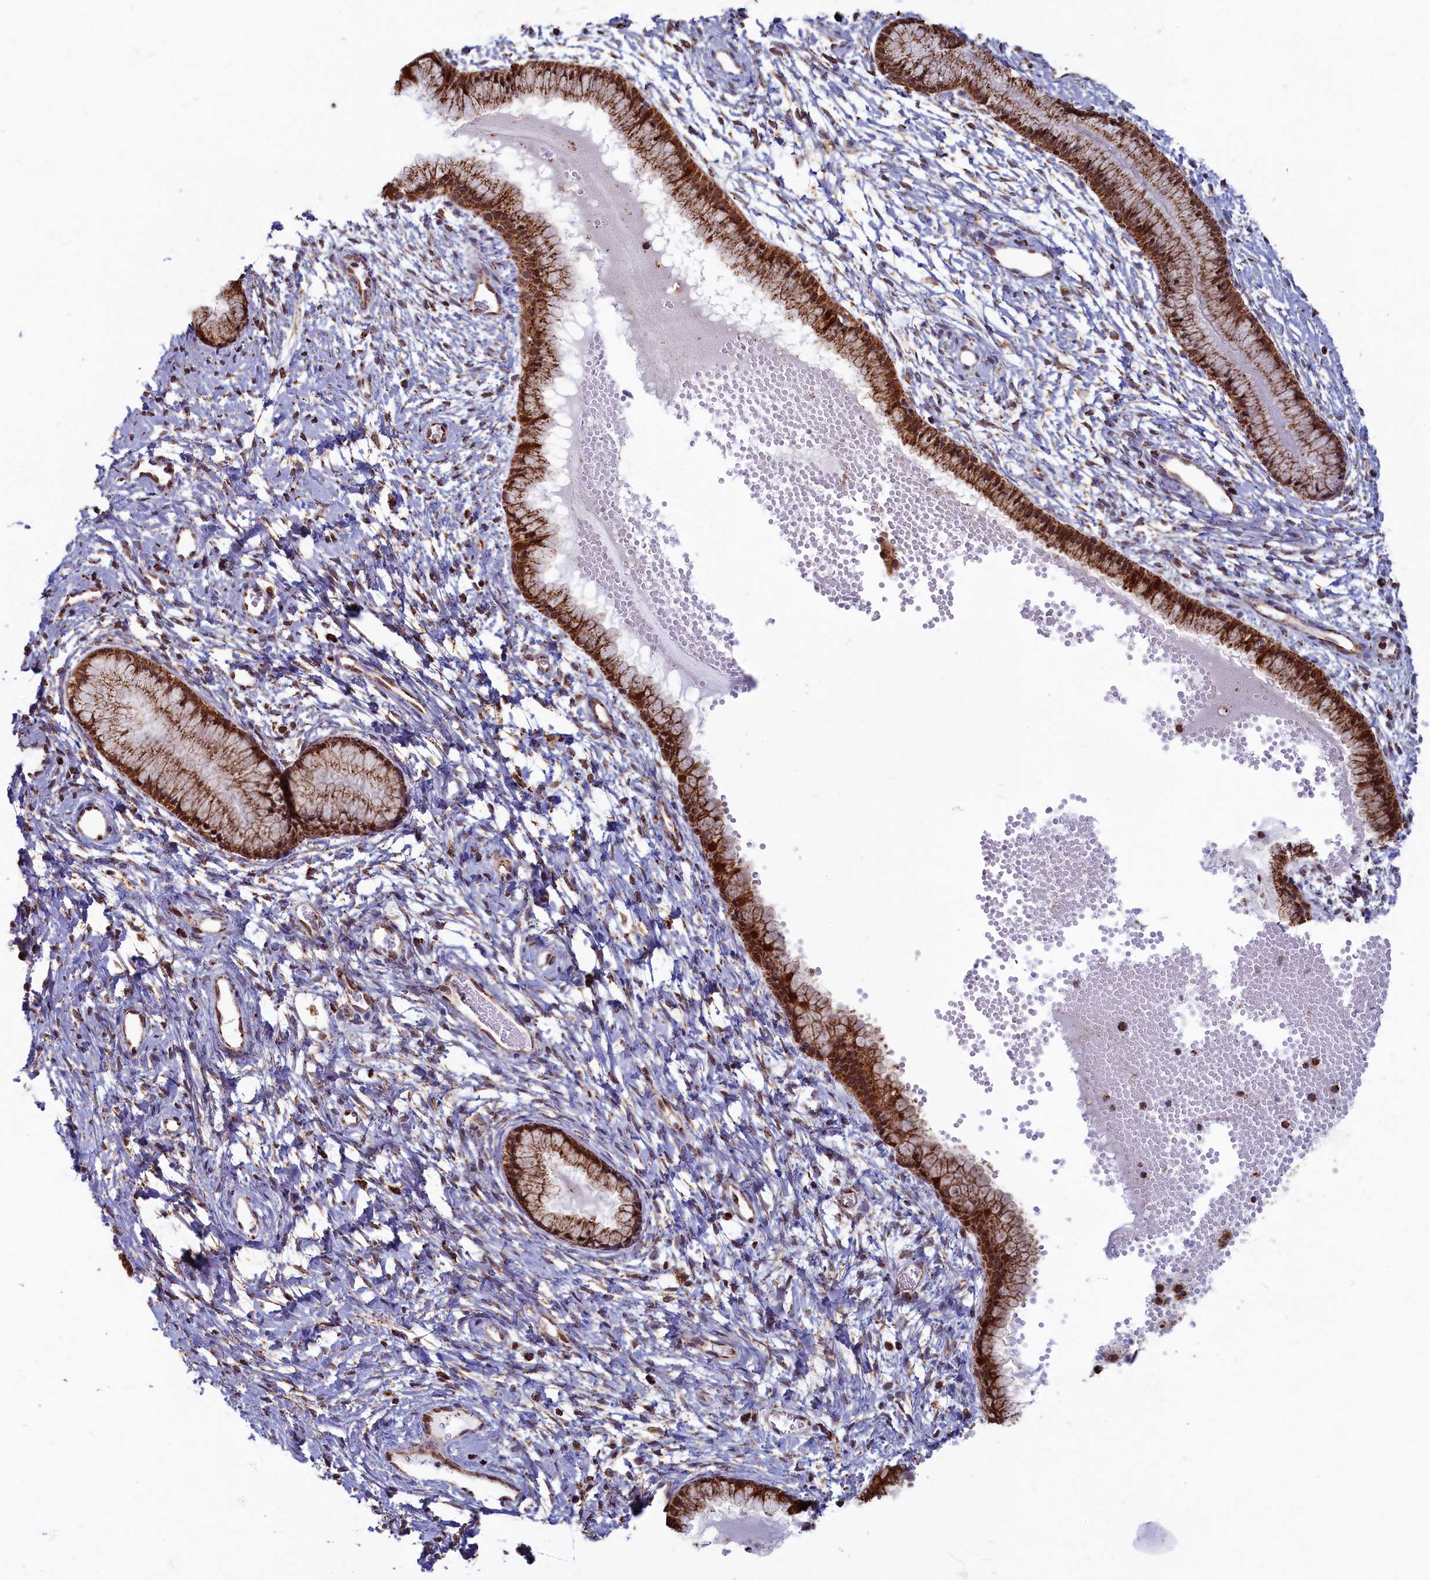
{"staining": {"intensity": "strong", "quantity": ">75%", "location": "cytoplasmic/membranous,nuclear"}, "tissue": "cervix", "cell_type": "Glandular cells", "image_type": "normal", "snomed": [{"axis": "morphology", "description": "Normal tissue, NOS"}, {"axis": "topography", "description": "Cervix"}], "caption": "IHC photomicrograph of unremarkable cervix: human cervix stained using immunohistochemistry (IHC) exhibits high levels of strong protein expression localized specifically in the cytoplasmic/membranous,nuclear of glandular cells, appearing as a cytoplasmic/membranous,nuclear brown color.", "gene": "SPR", "patient": {"sex": "female", "age": 42}}